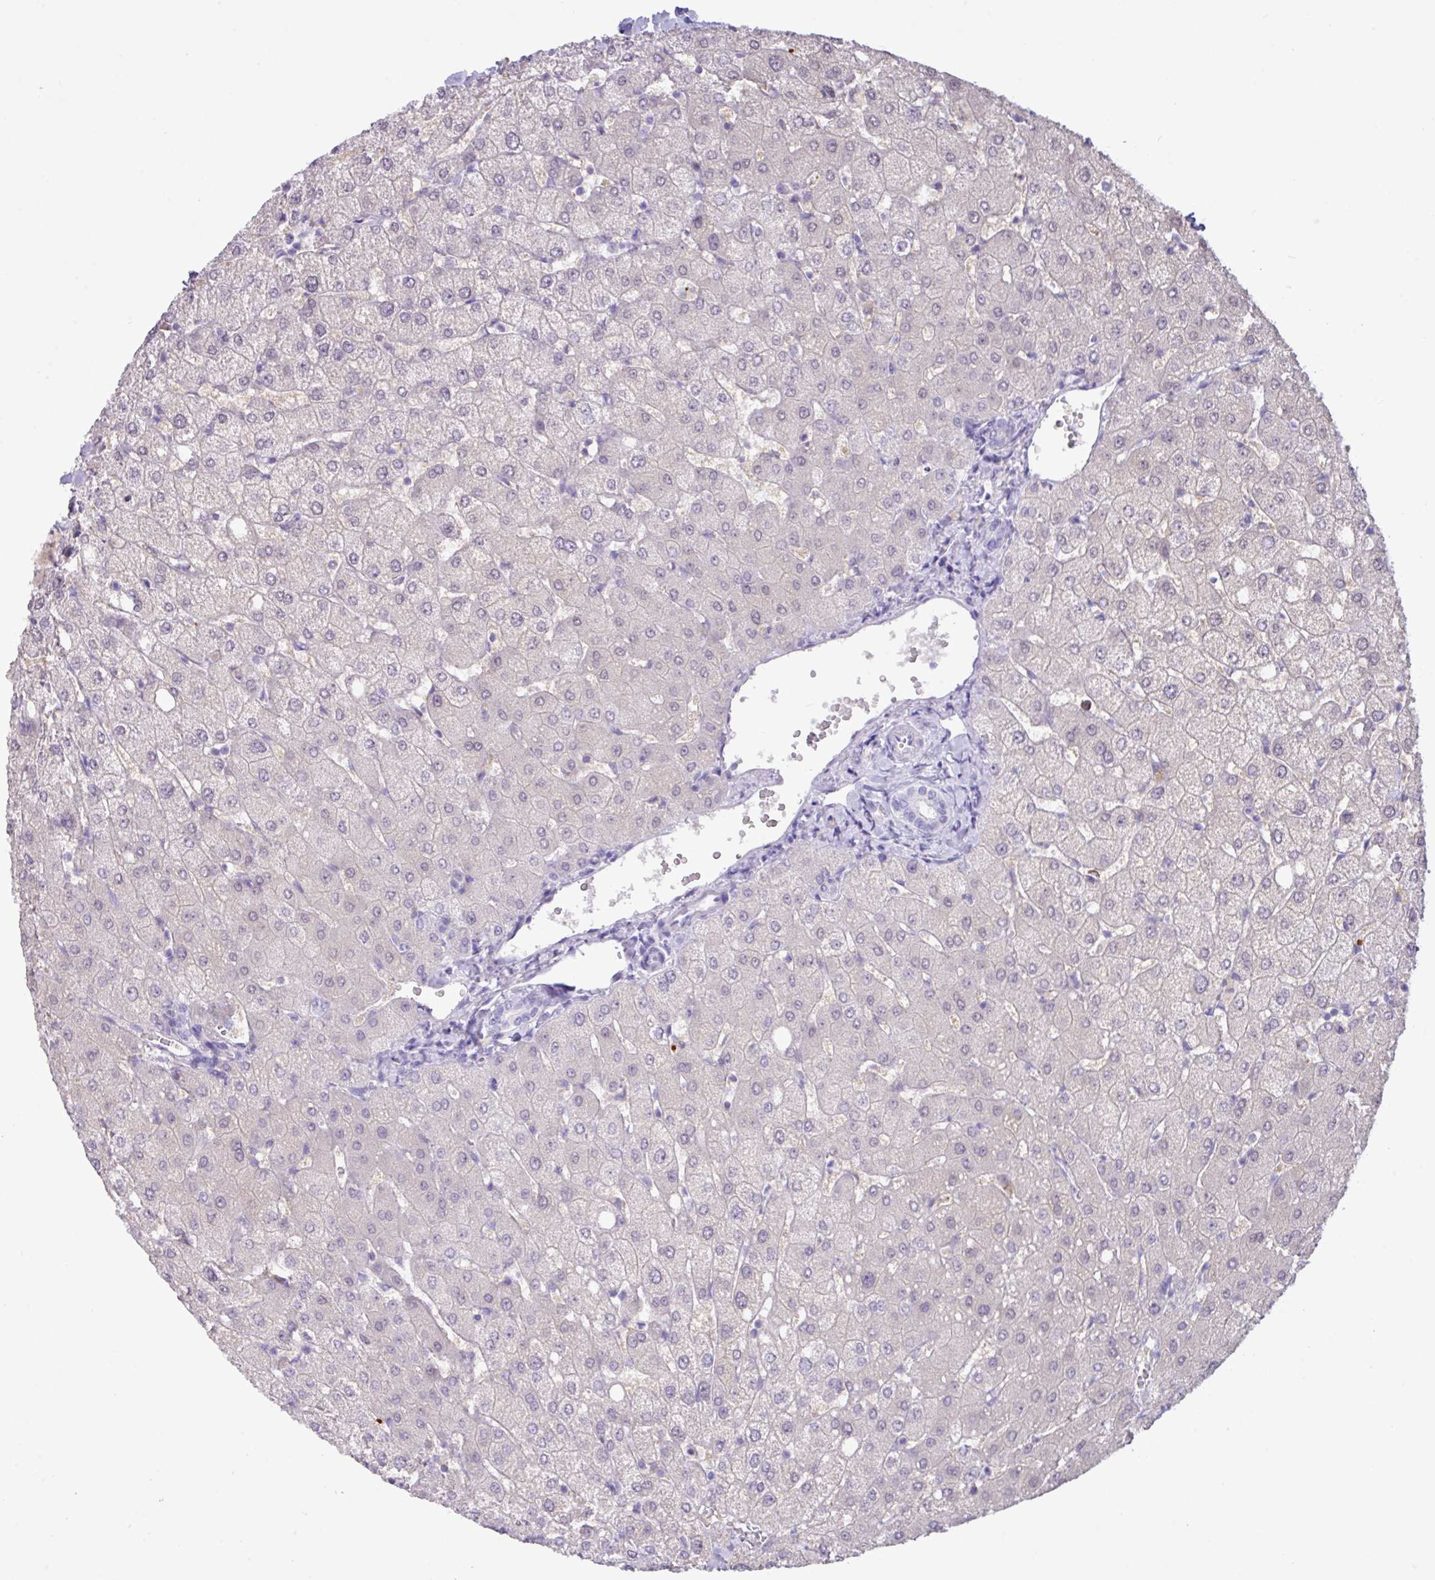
{"staining": {"intensity": "negative", "quantity": "none", "location": "none"}, "tissue": "liver", "cell_type": "Cholangiocytes", "image_type": "normal", "snomed": [{"axis": "morphology", "description": "Normal tissue, NOS"}, {"axis": "topography", "description": "Liver"}], "caption": "Immunohistochemistry of benign human liver demonstrates no expression in cholangiocytes.", "gene": "ZNF524", "patient": {"sex": "female", "age": 54}}